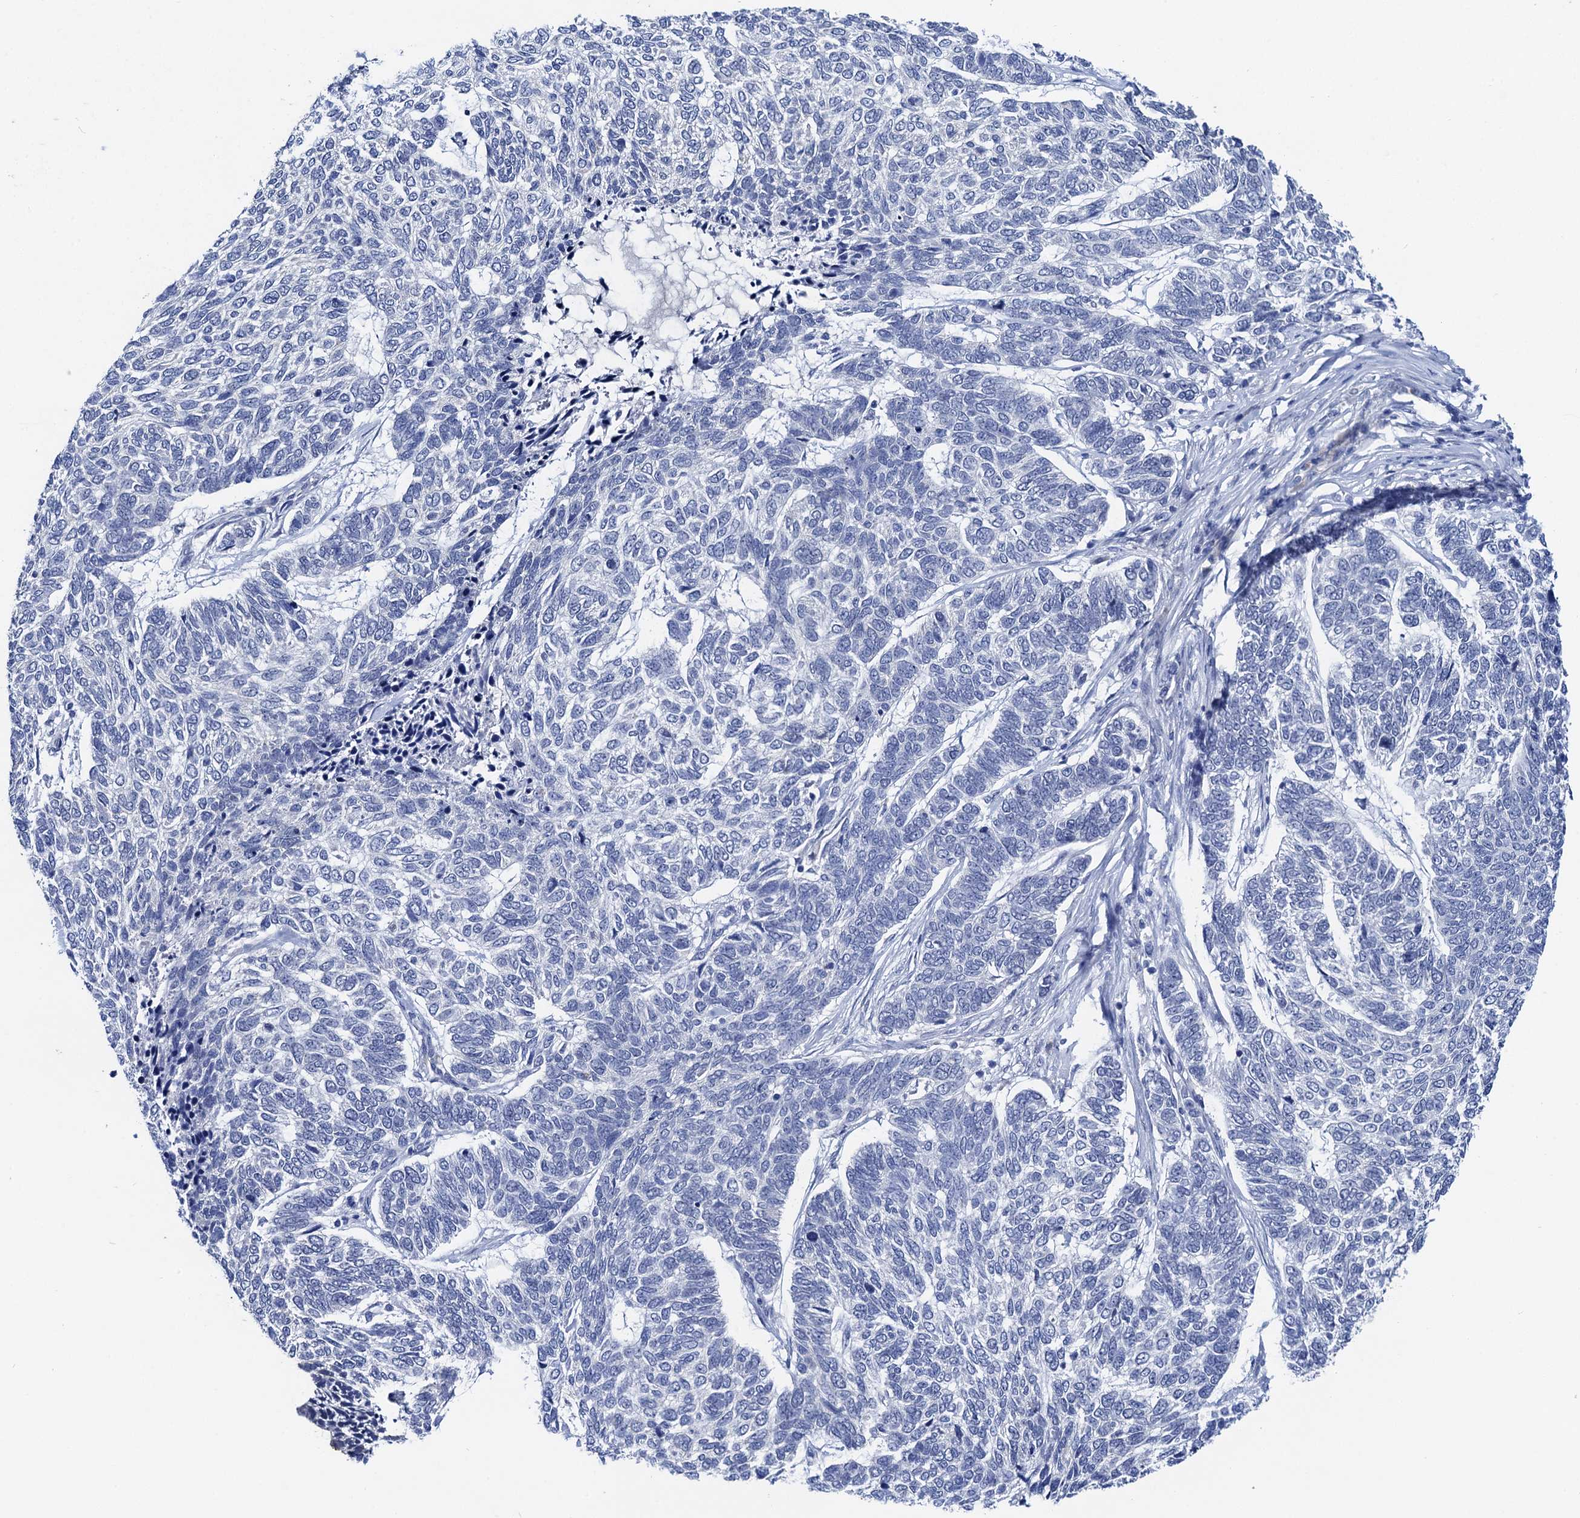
{"staining": {"intensity": "negative", "quantity": "none", "location": "none"}, "tissue": "skin cancer", "cell_type": "Tumor cells", "image_type": "cancer", "snomed": [{"axis": "morphology", "description": "Basal cell carcinoma"}, {"axis": "topography", "description": "Skin"}], "caption": "The image shows no significant expression in tumor cells of skin cancer (basal cell carcinoma).", "gene": "TMEM39B", "patient": {"sex": "female", "age": 65}}